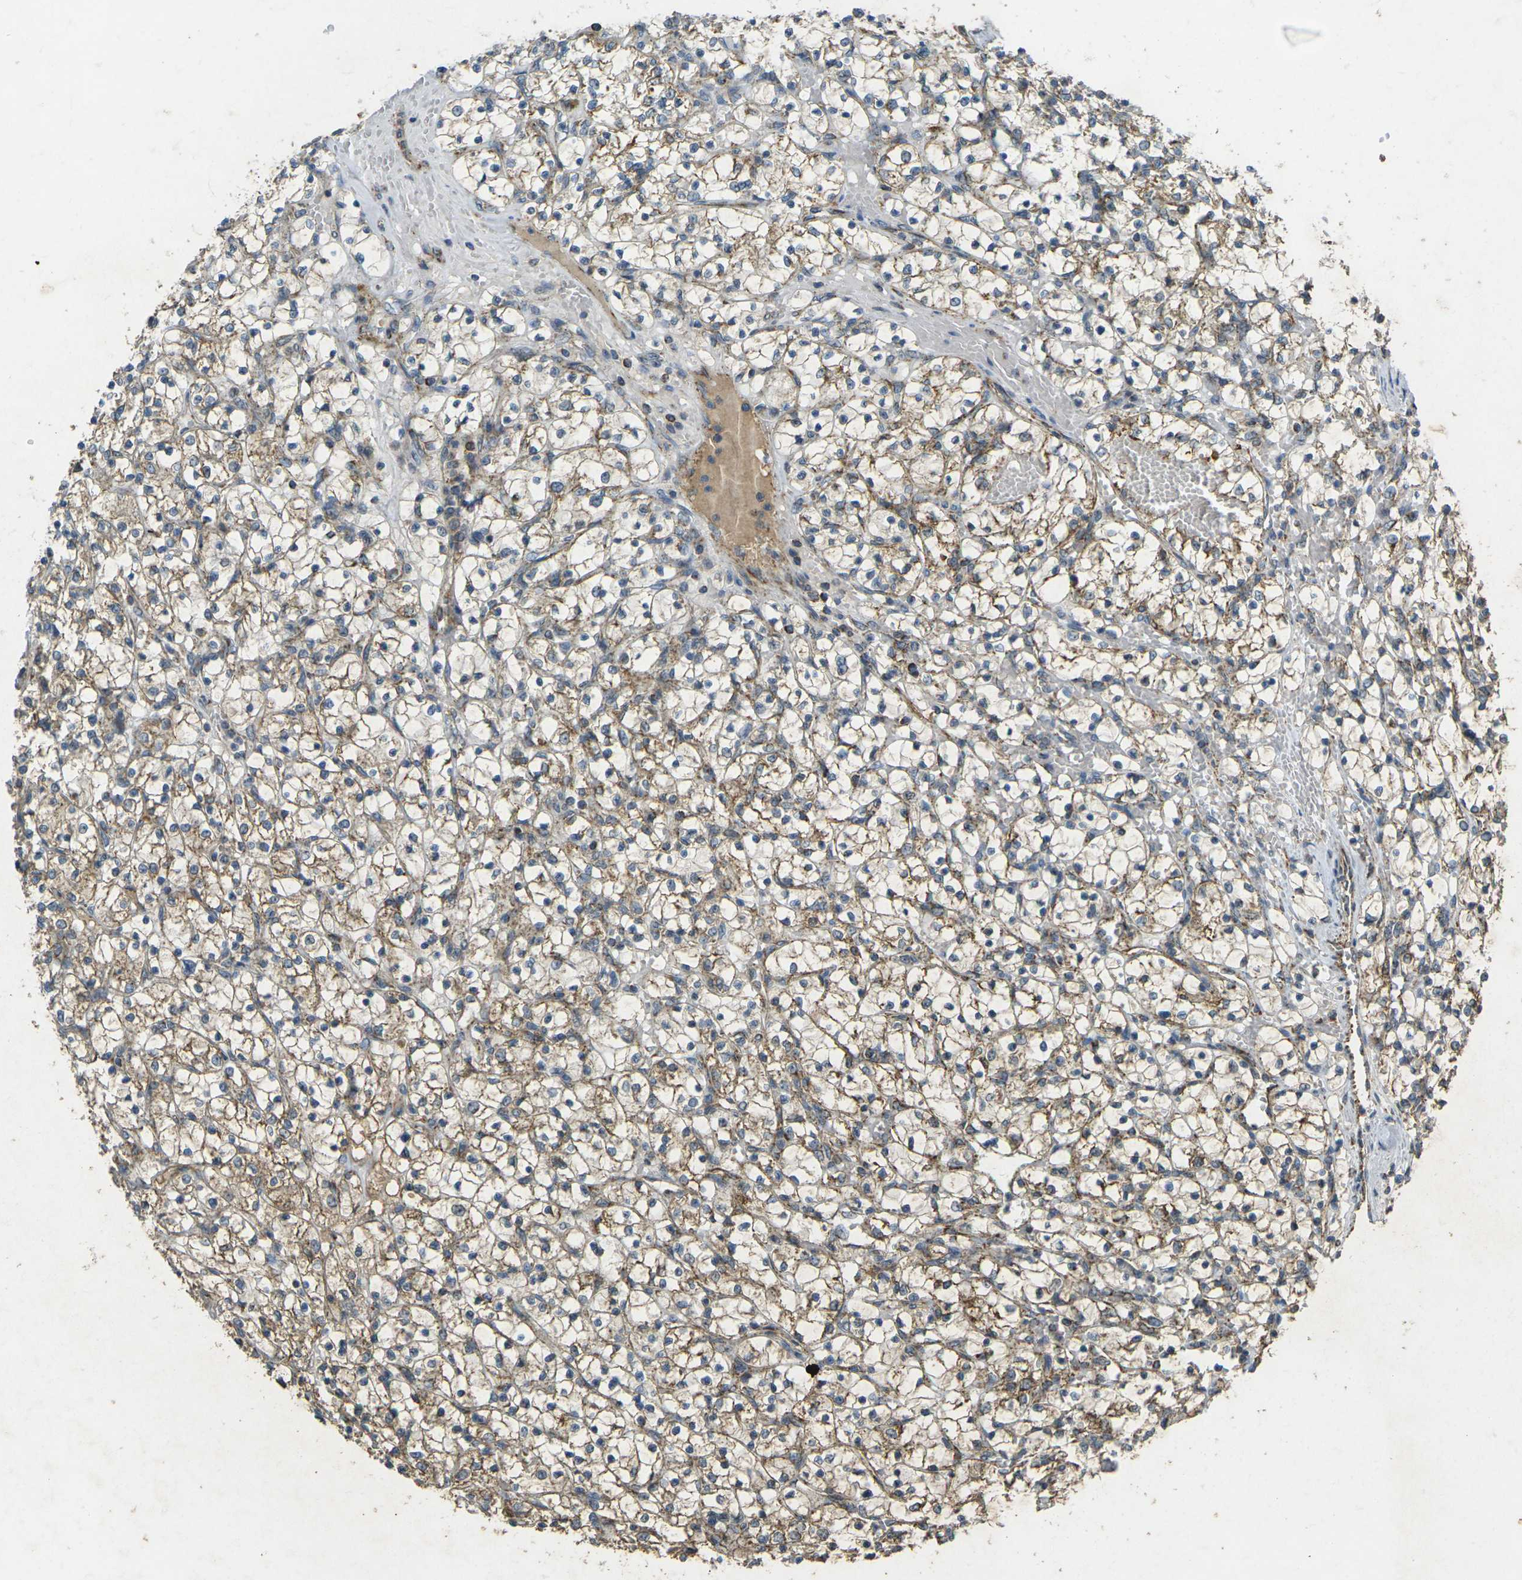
{"staining": {"intensity": "weak", "quantity": ">75%", "location": "cytoplasmic/membranous"}, "tissue": "renal cancer", "cell_type": "Tumor cells", "image_type": "cancer", "snomed": [{"axis": "morphology", "description": "Adenocarcinoma, NOS"}, {"axis": "topography", "description": "Kidney"}], "caption": "Protein expression analysis of human renal cancer (adenocarcinoma) reveals weak cytoplasmic/membranous positivity in about >75% of tumor cells.", "gene": "IGF1R", "patient": {"sex": "female", "age": 69}}